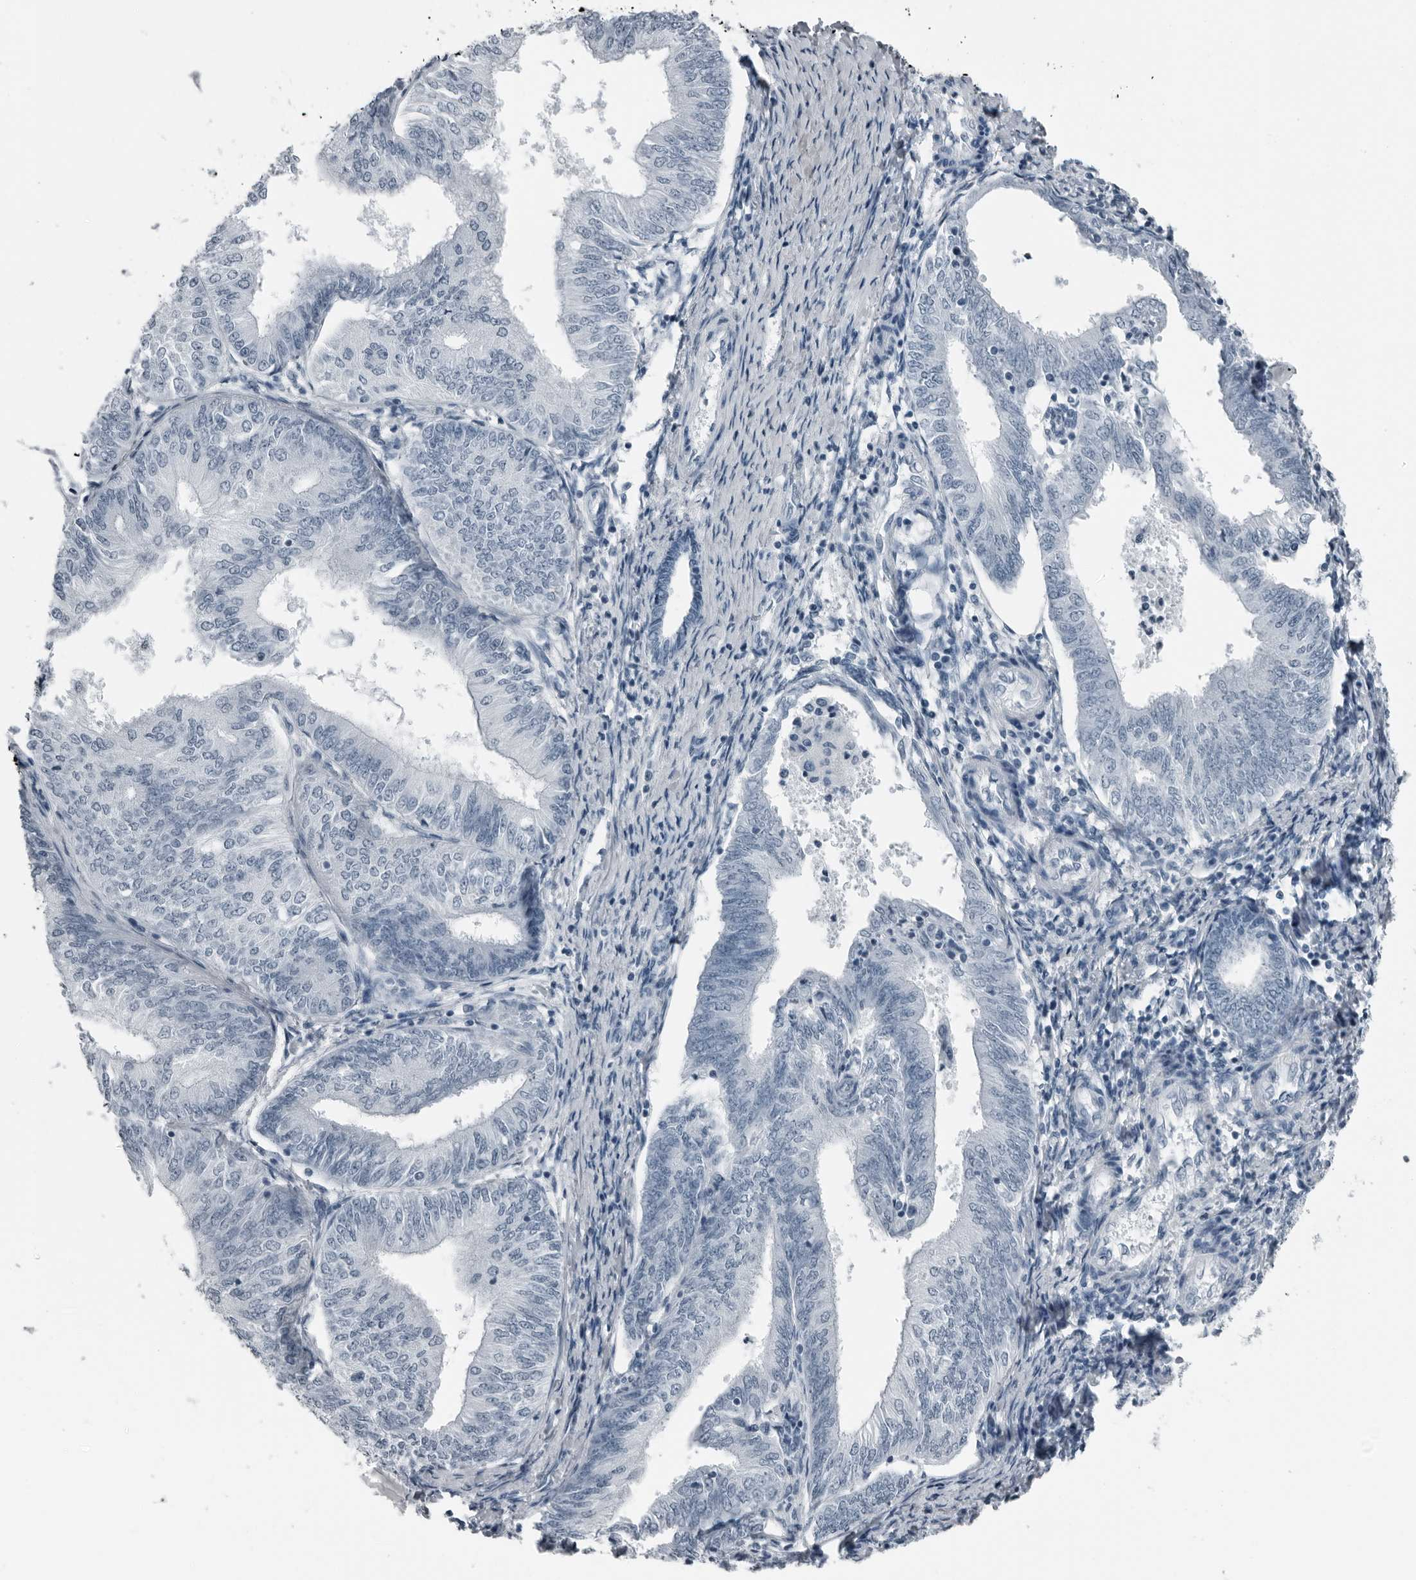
{"staining": {"intensity": "negative", "quantity": "none", "location": "none"}, "tissue": "endometrial cancer", "cell_type": "Tumor cells", "image_type": "cancer", "snomed": [{"axis": "morphology", "description": "Adenocarcinoma, NOS"}, {"axis": "topography", "description": "Endometrium"}], "caption": "Human endometrial cancer (adenocarcinoma) stained for a protein using immunohistochemistry (IHC) reveals no expression in tumor cells.", "gene": "PRSS1", "patient": {"sex": "female", "age": 58}}